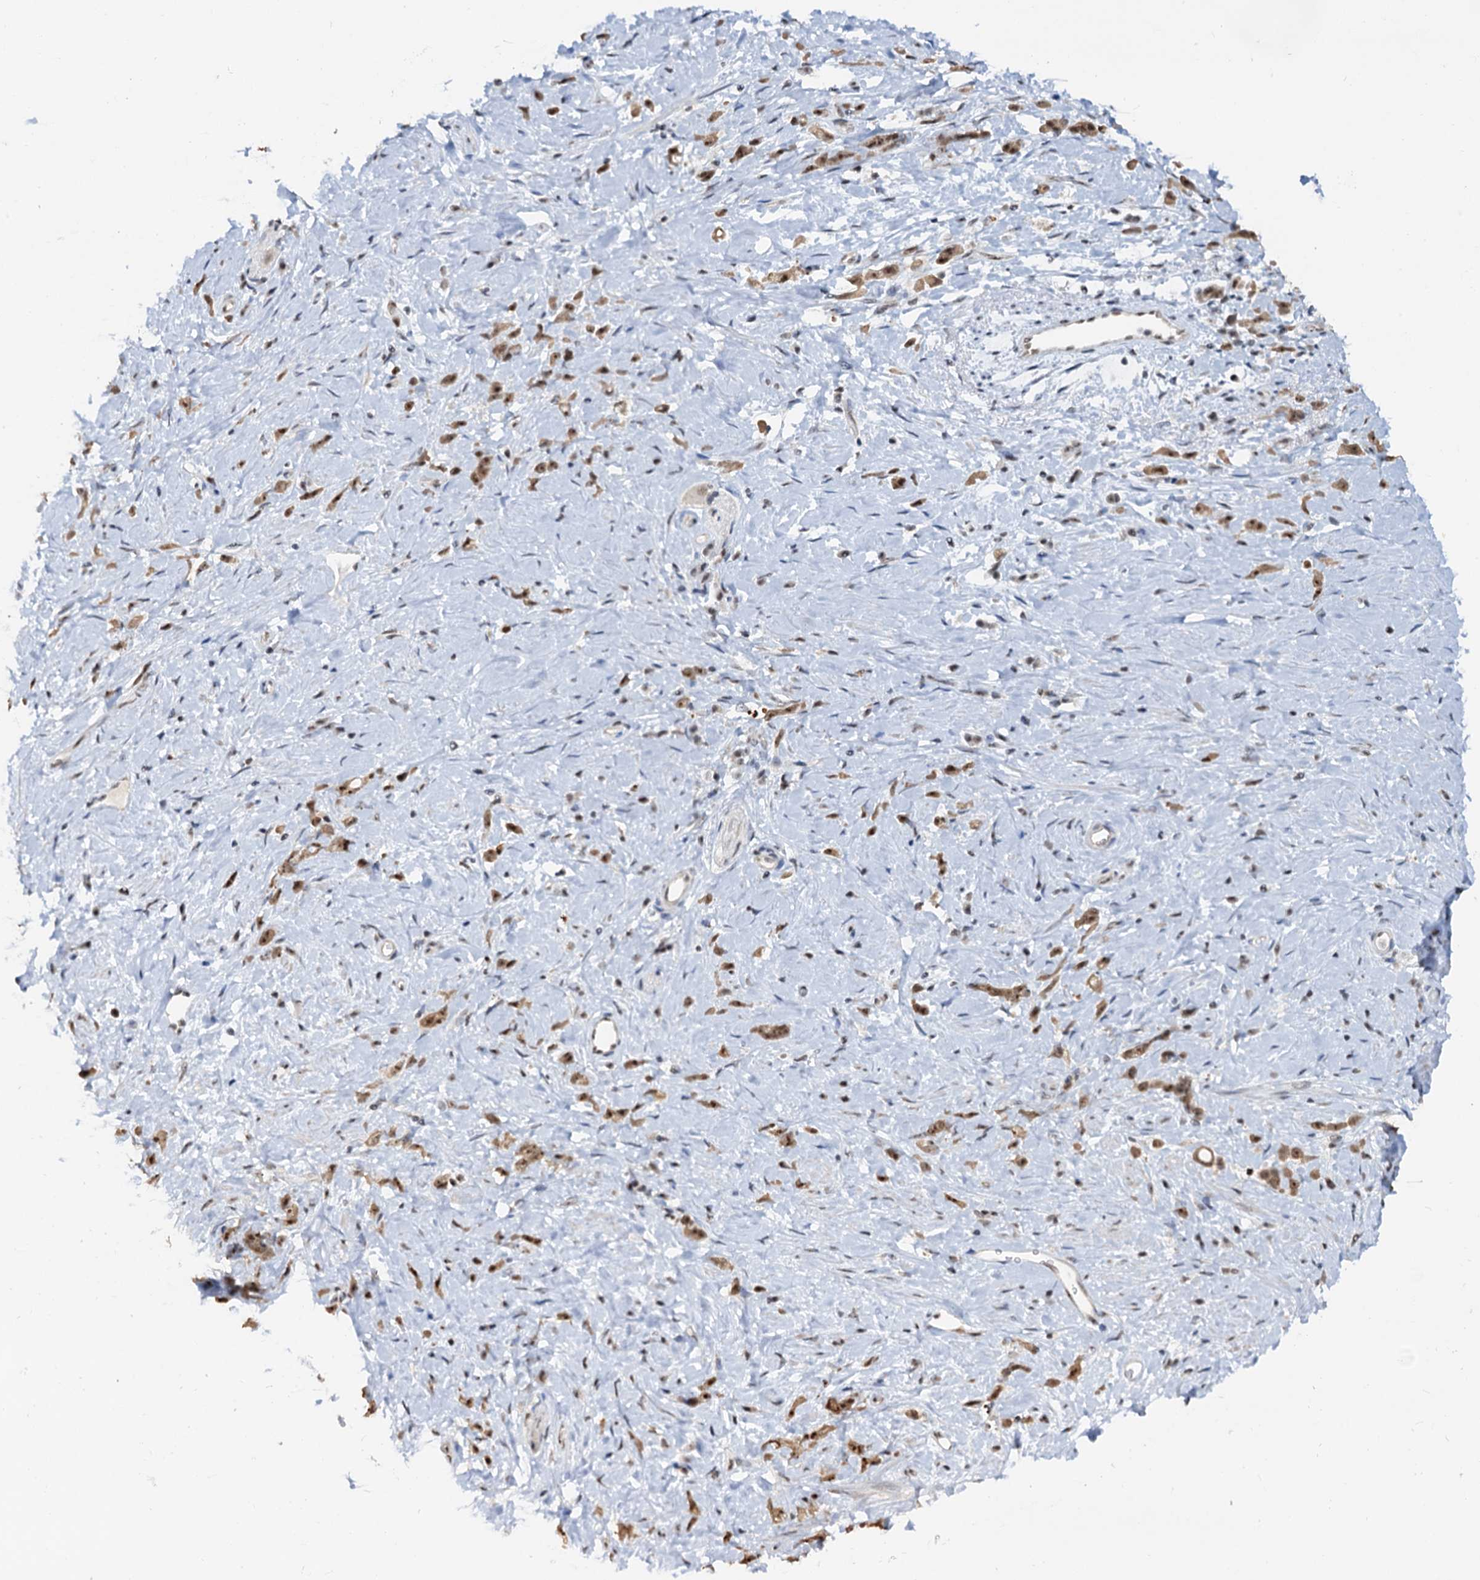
{"staining": {"intensity": "moderate", "quantity": ">75%", "location": "cytoplasmic/membranous,nuclear"}, "tissue": "stomach cancer", "cell_type": "Tumor cells", "image_type": "cancer", "snomed": [{"axis": "morphology", "description": "Adenocarcinoma, NOS"}, {"axis": "topography", "description": "Stomach"}], "caption": "Immunohistochemistry staining of stomach cancer, which reveals medium levels of moderate cytoplasmic/membranous and nuclear staining in about >75% of tumor cells indicating moderate cytoplasmic/membranous and nuclear protein staining. The staining was performed using DAB (3,3'-diaminobenzidine) (brown) for protein detection and nuclei were counterstained in hematoxylin (blue).", "gene": "NAT10", "patient": {"sex": "female", "age": 60}}